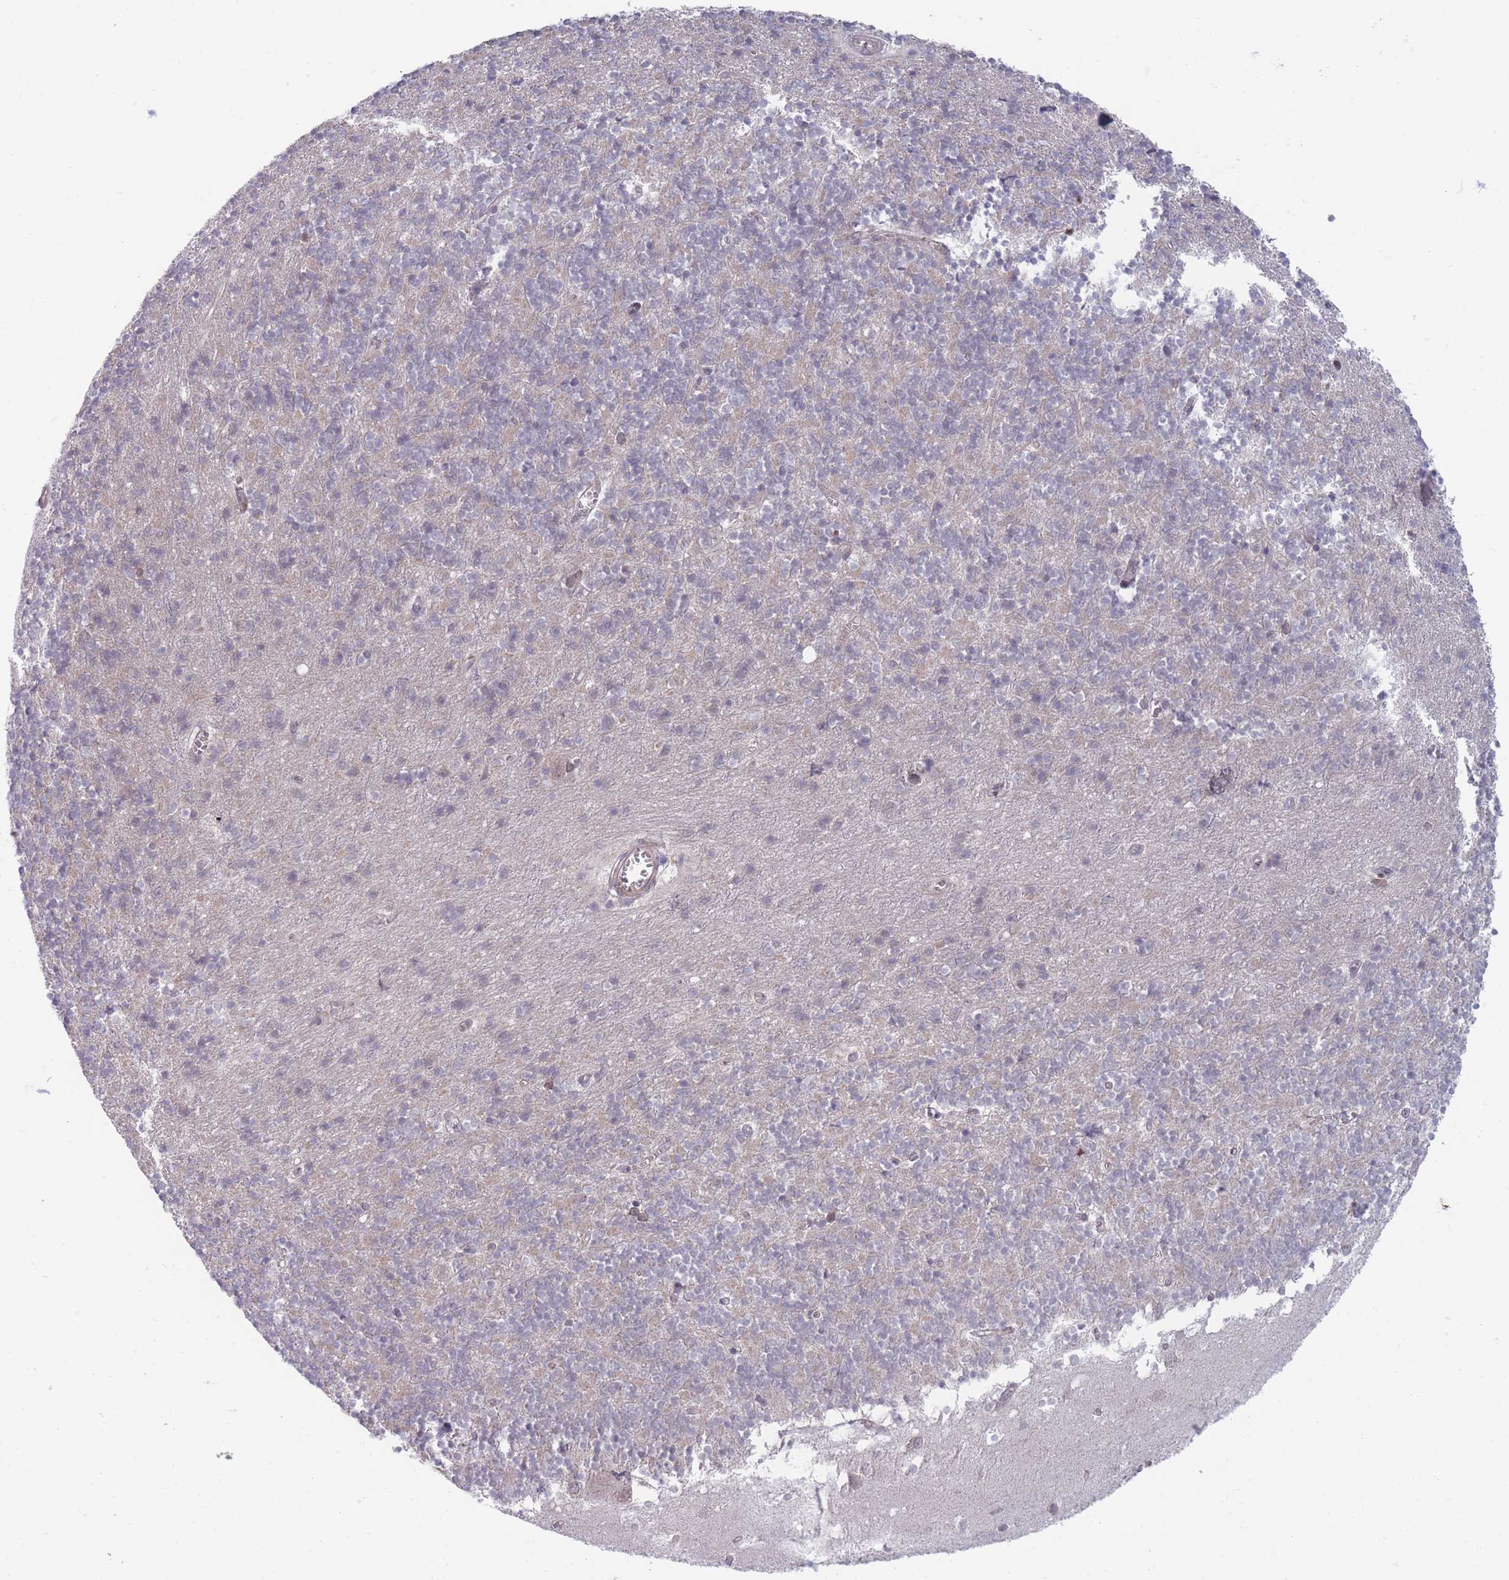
{"staining": {"intensity": "negative", "quantity": "none", "location": "none"}, "tissue": "cerebellum", "cell_type": "Cells in granular layer", "image_type": "normal", "snomed": [{"axis": "morphology", "description": "Normal tissue, NOS"}, {"axis": "topography", "description": "Cerebellum"}], "caption": "The micrograph displays no staining of cells in granular layer in normal cerebellum.", "gene": "VRK2", "patient": {"sex": "male", "age": 54}}